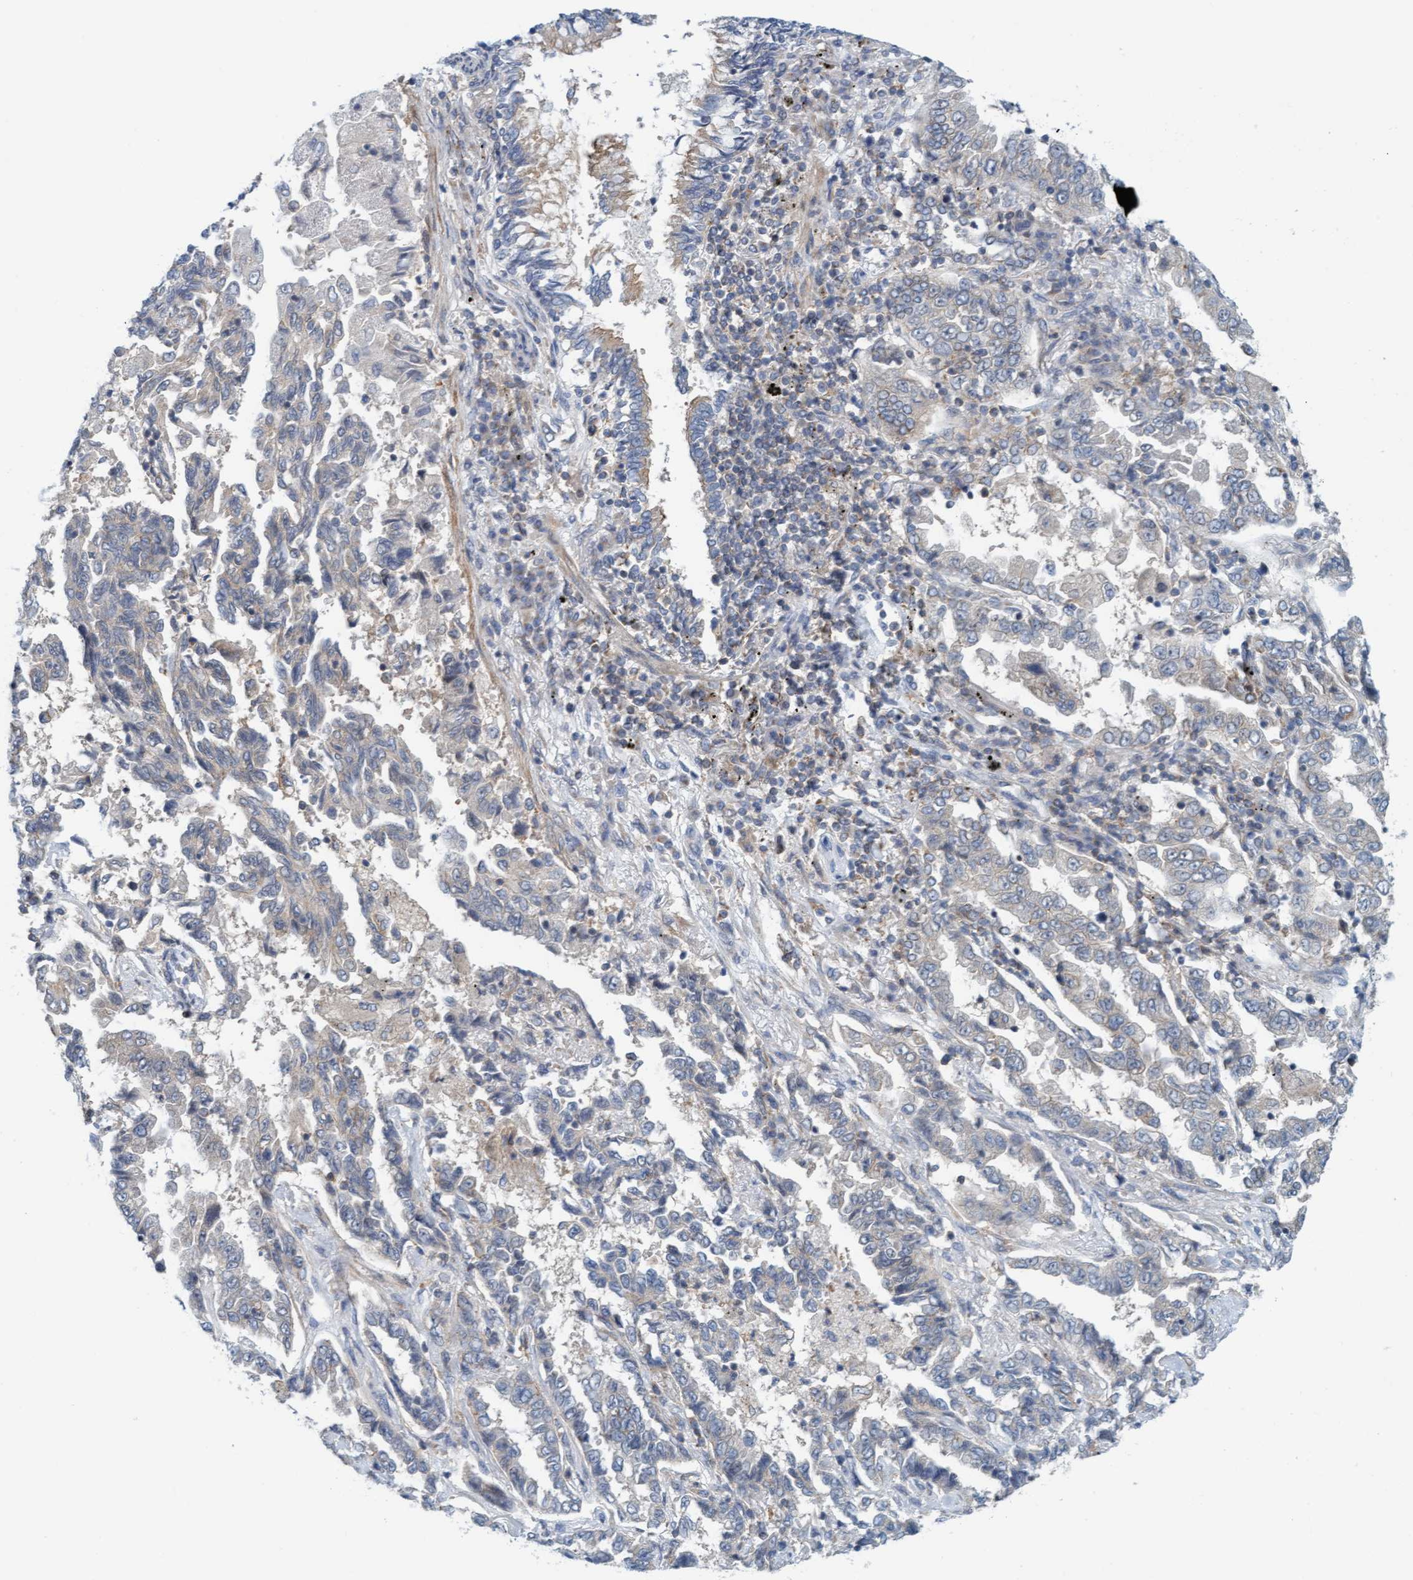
{"staining": {"intensity": "negative", "quantity": "none", "location": "none"}, "tissue": "lung cancer", "cell_type": "Tumor cells", "image_type": "cancer", "snomed": [{"axis": "morphology", "description": "Adenocarcinoma, NOS"}, {"axis": "topography", "description": "Lung"}], "caption": "Immunohistochemistry histopathology image of human adenocarcinoma (lung) stained for a protein (brown), which shows no staining in tumor cells.", "gene": "UBAP1", "patient": {"sex": "female", "age": 51}}